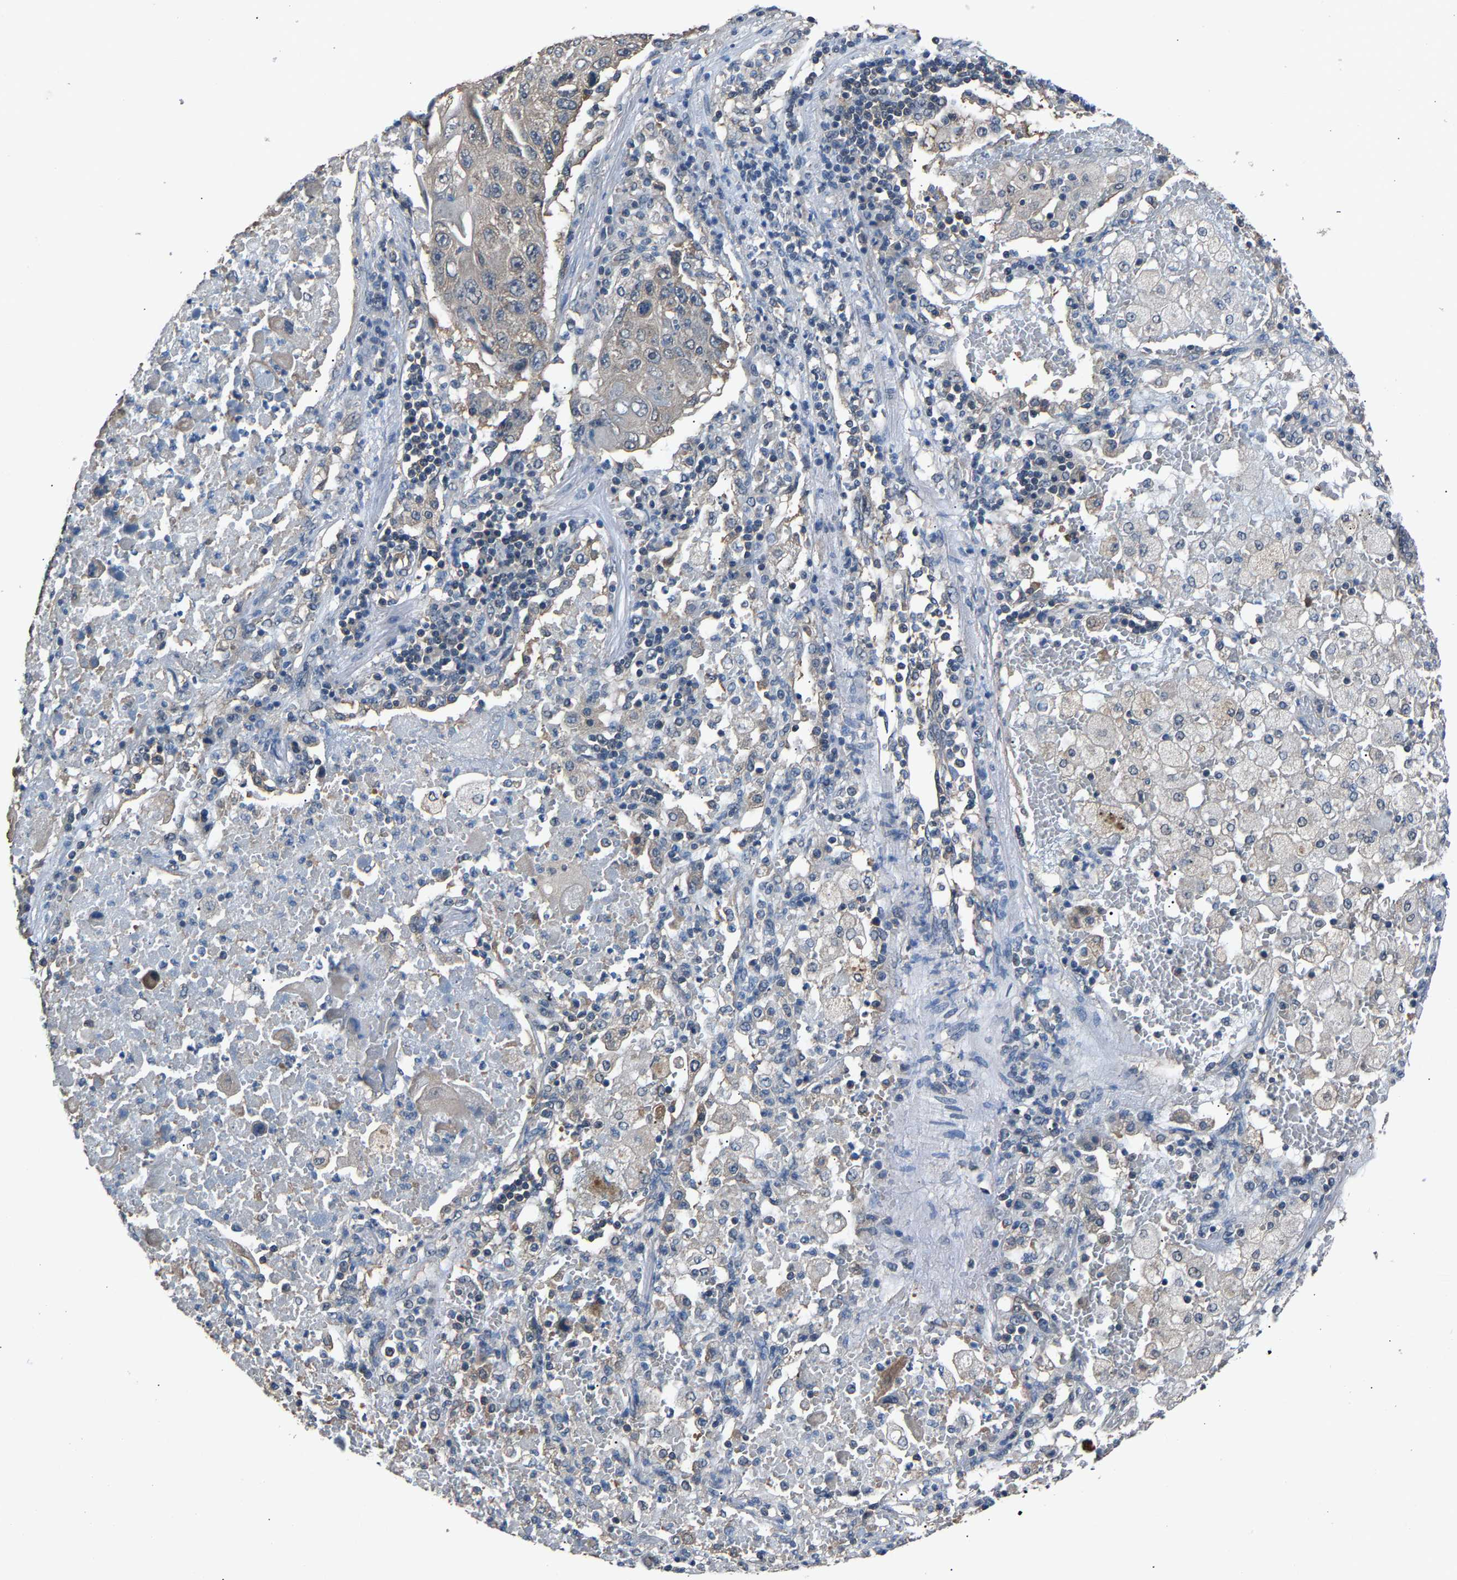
{"staining": {"intensity": "weak", "quantity": "<25%", "location": "cytoplasmic/membranous"}, "tissue": "lung cancer", "cell_type": "Tumor cells", "image_type": "cancer", "snomed": [{"axis": "morphology", "description": "Squamous cell carcinoma, NOS"}, {"axis": "topography", "description": "Lung"}], "caption": "Immunohistochemistry micrograph of lung squamous cell carcinoma stained for a protein (brown), which demonstrates no positivity in tumor cells.", "gene": "ABCC9", "patient": {"sex": "male", "age": 61}}